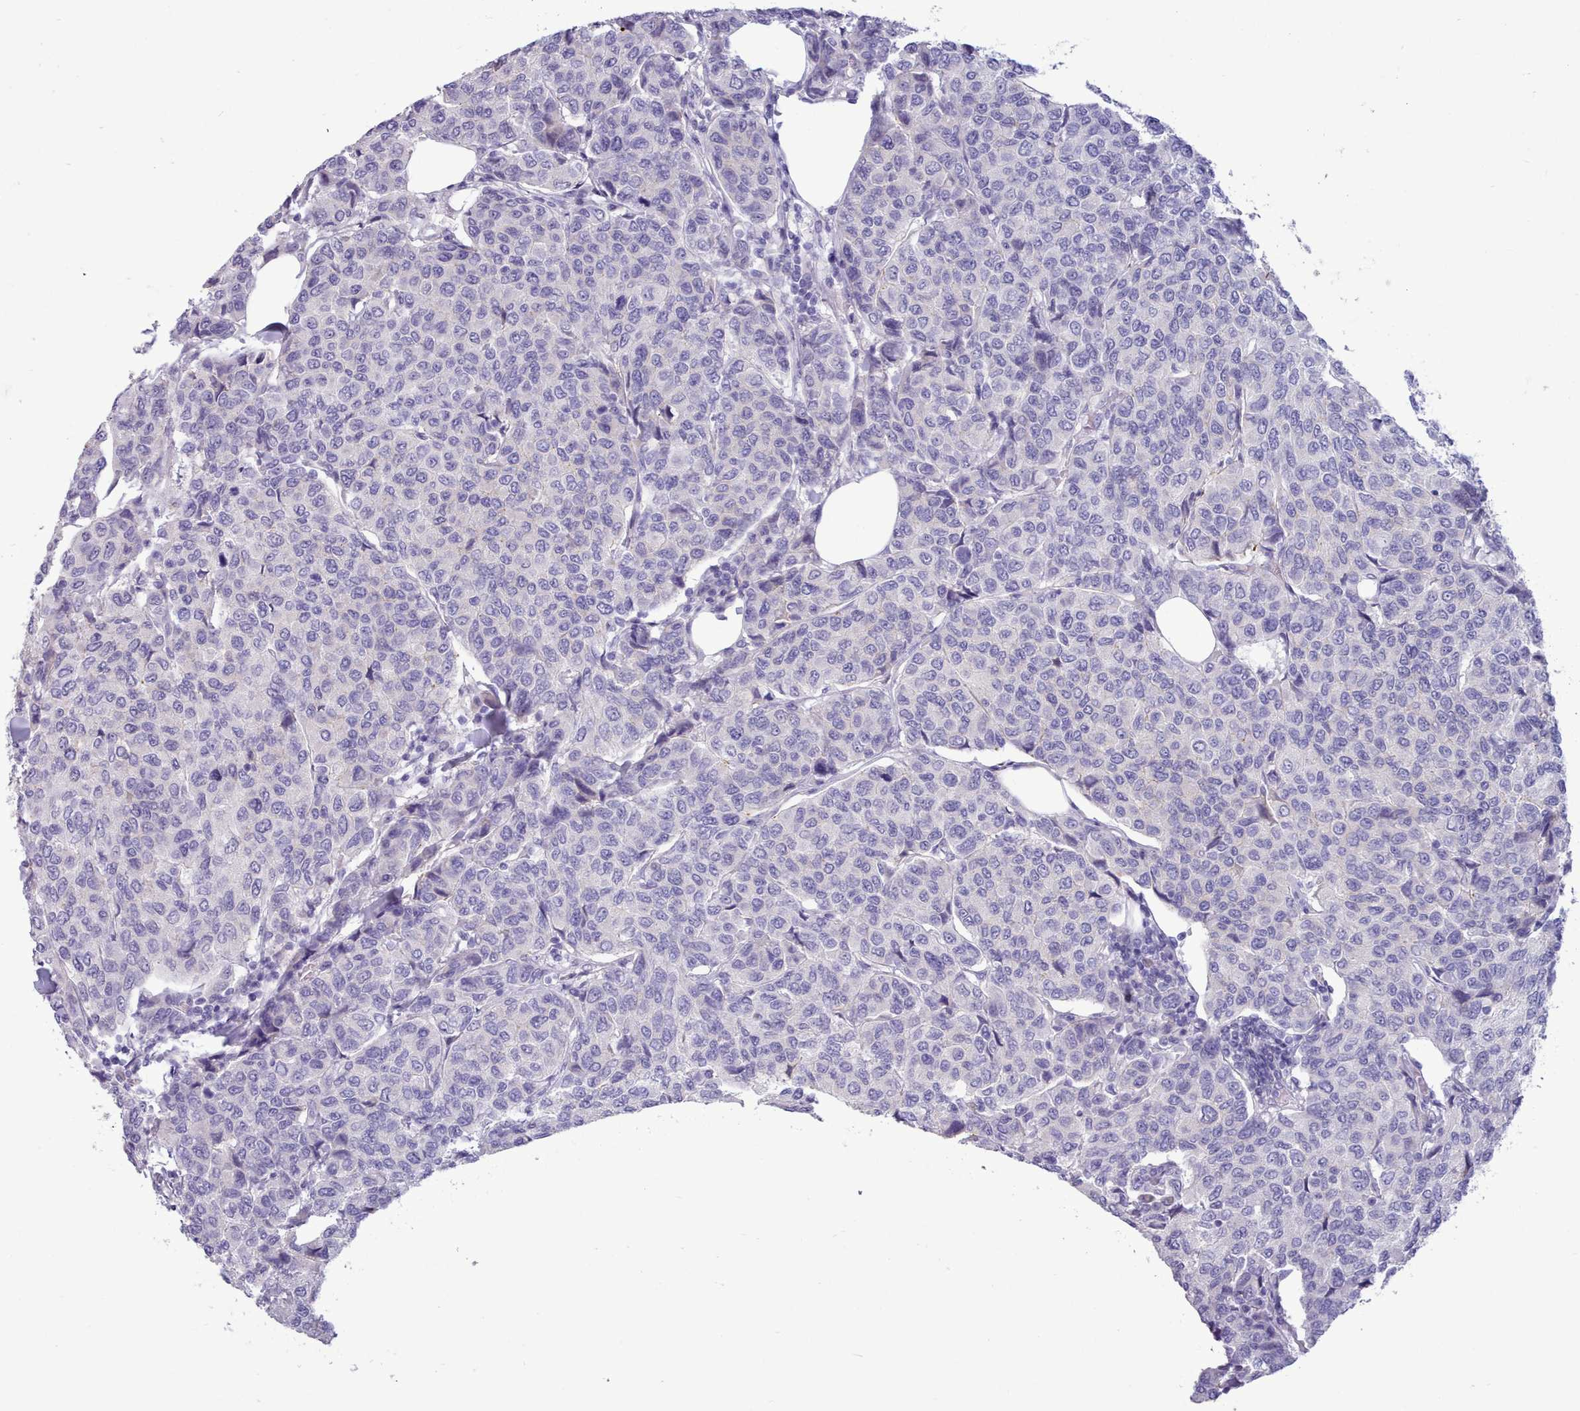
{"staining": {"intensity": "negative", "quantity": "none", "location": "none"}, "tissue": "breast cancer", "cell_type": "Tumor cells", "image_type": "cancer", "snomed": [{"axis": "morphology", "description": "Duct carcinoma"}, {"axis": "topography", "description": "Breast"}], "caption": "Human breast intraductal carcinoma stained for a protein using immunohistochemistry (IHC) displays no expression in tumor cells.", "gene": "TMEM253", "patient": {"sex": "female", "age": 55}}